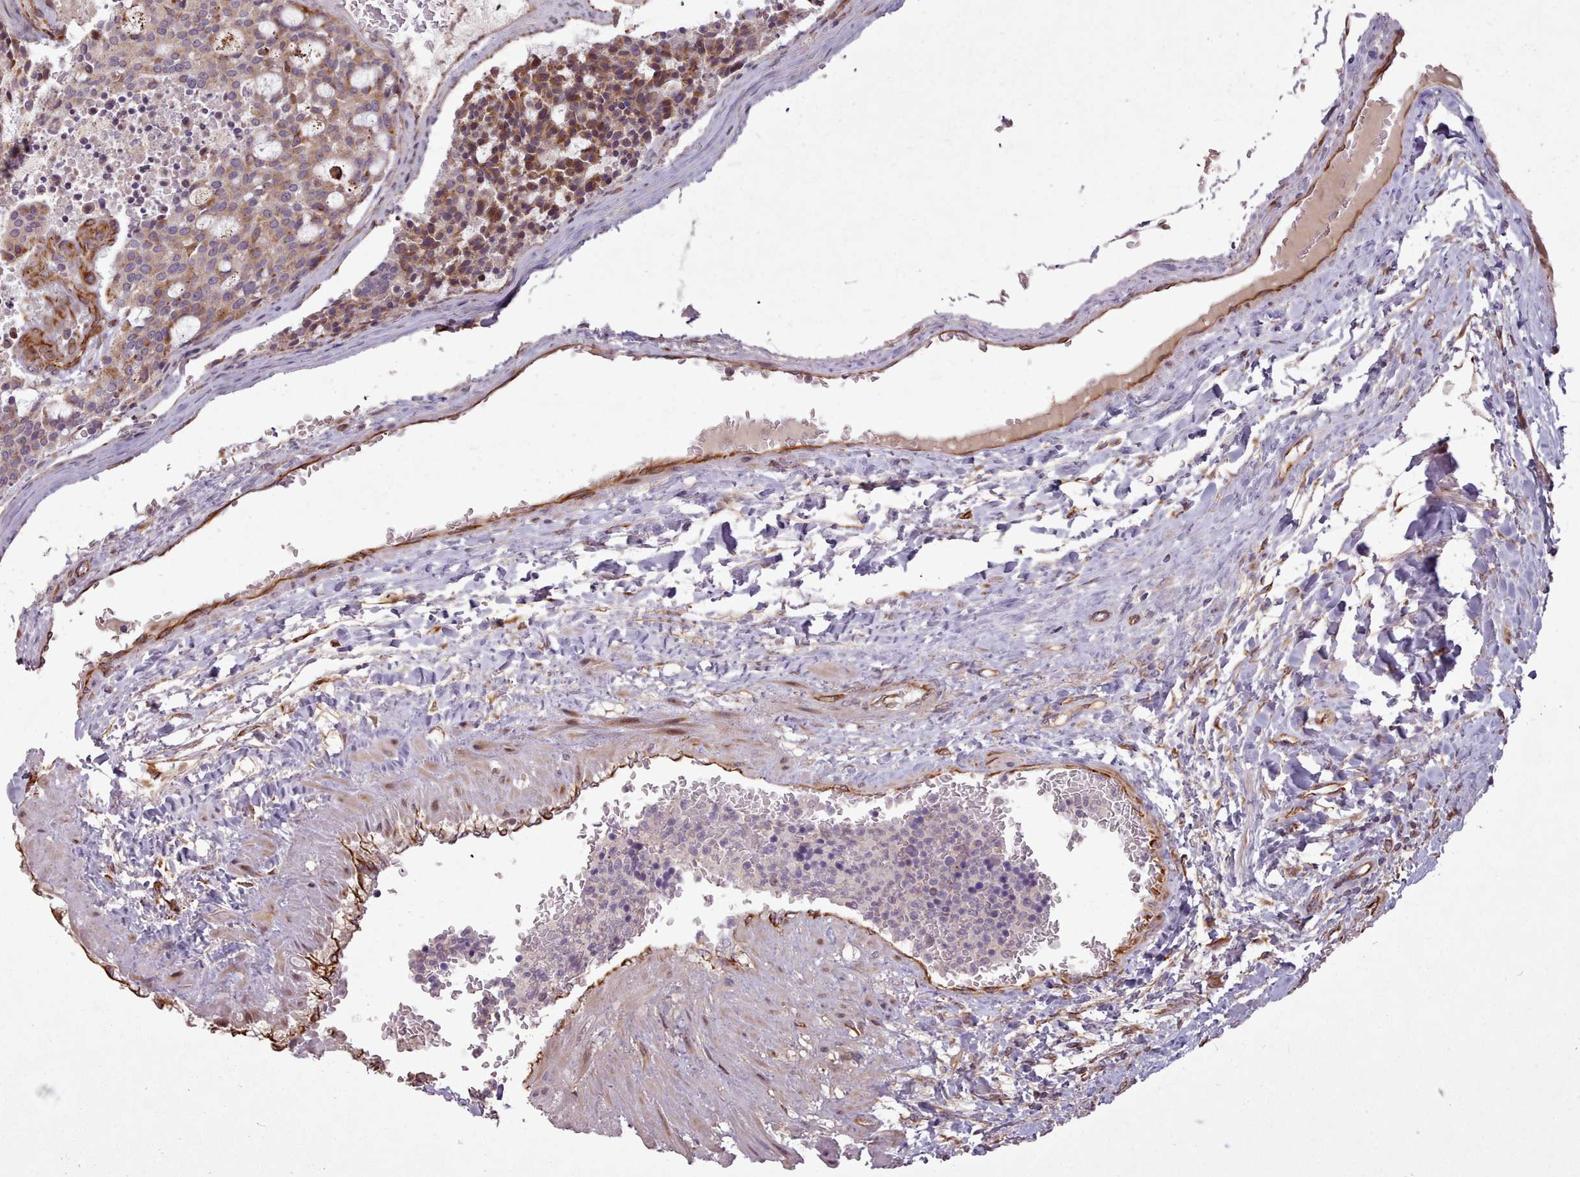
{"staining": {"intensity": "moderate", "quantity": "<25%", "location": "cytoplasmic/membranous"}, "tissue": "carcinoid", "cell_type": "Tumor cells", "image_type": "cancer", "snomed": [{"axis": "morphology", "description": "Carcinoid, malignant, NOS"}, {"axis": "topography", "description": "Pancreas"}], "caption": "Immunohistochemistry (IHC) staining of carcinoid, which reveals low levels of moderate cytoplasmic/membranous positivity in about <25% of tumor cells indicating moderate cytoplasmic/membranous protein expression. The staining was performed using DAB (3,3'-diaminobenzidine) (brown) for protein detection and nuclei were counterstained in hematoxylin (blue).", "gene": "GBGT1", "patient": {"sex": "female", "age": 54}}